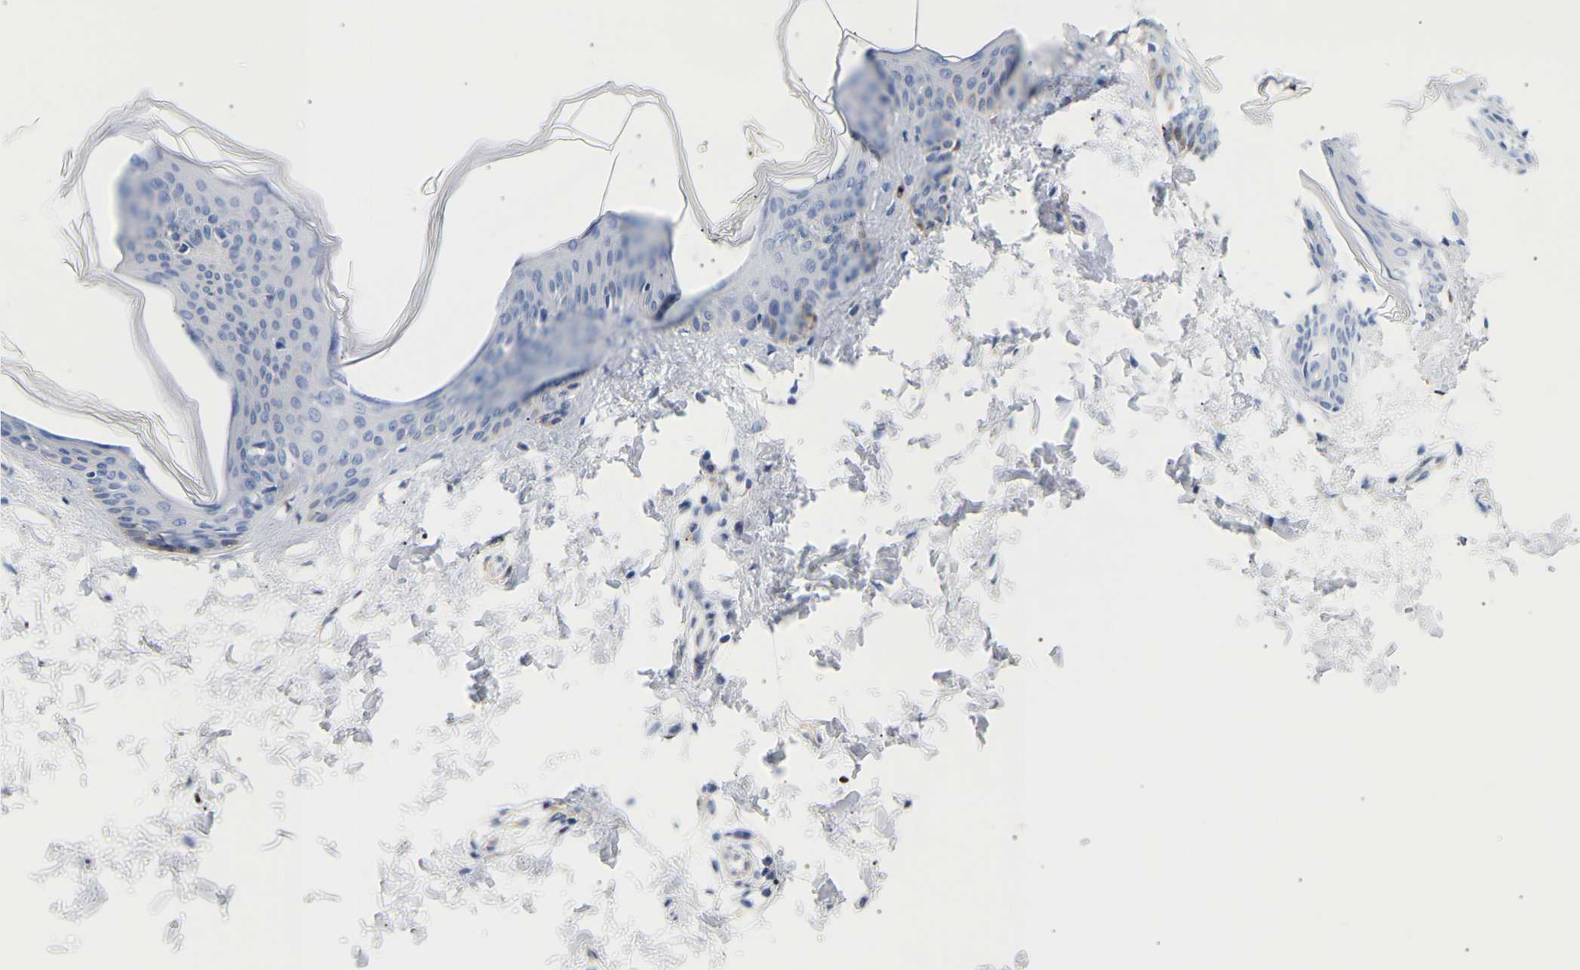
{"staining": {"intensity": "negative", "quantity": "none", "location": "none"}, "tissue": "skin", "cell_type": "Fibroblasts", "image_type": "normal", "snomed": [{"axis": "morphology", "description": "Normal tissue, NOS"}, {"axis": "topography", "description": "Skin"}], "caption": "The micrograph reveals no staining of fibroblasts in unremarkable skin. The staining is performed using DAB brown chromogen with nuclei counter-stained in using hematoxylin.", "gene": "IGFBP7", "patient": {"sex": "female", "age": 17}}